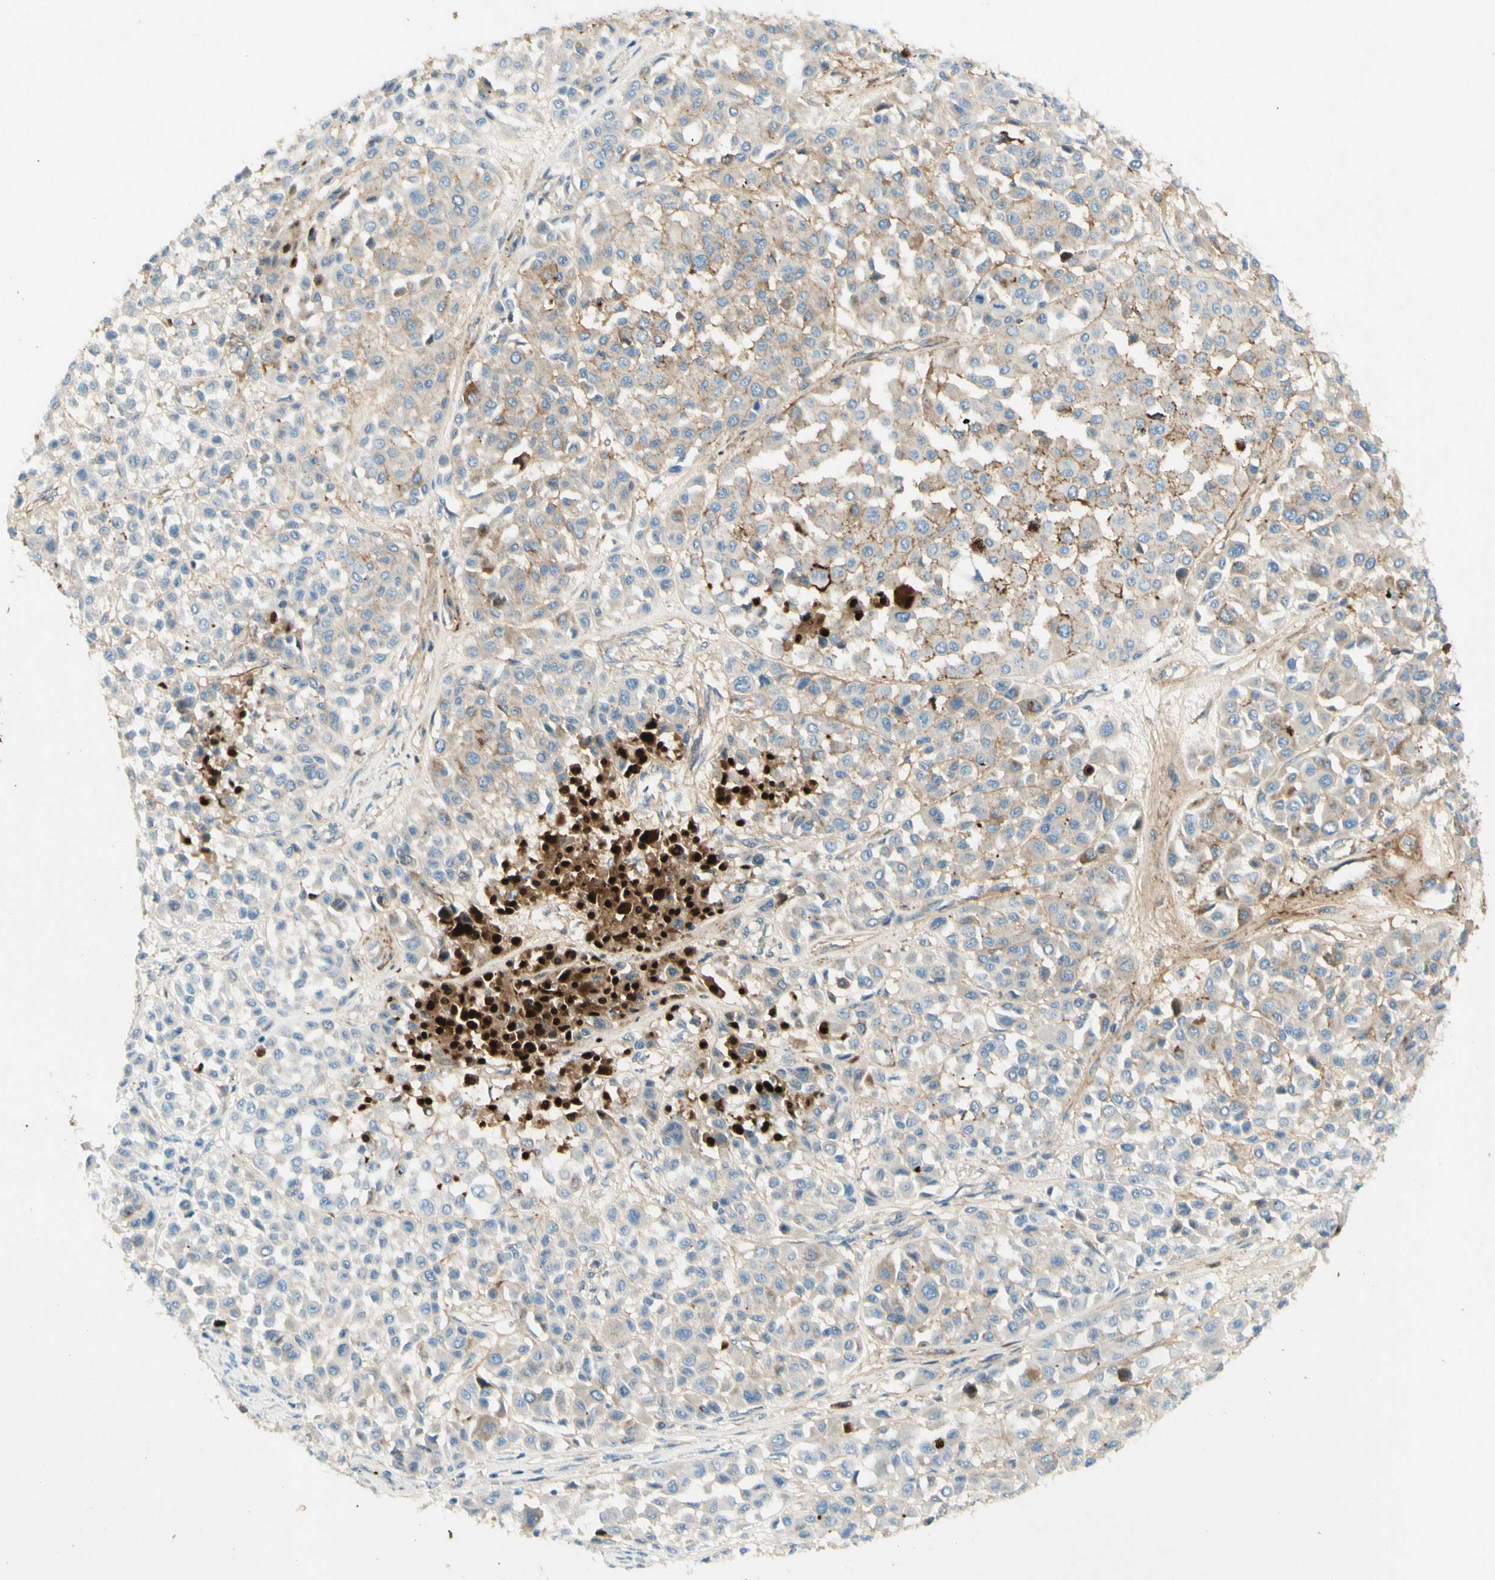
{"staining": {"intensity": "weak", "quantity": ">75%", "location": "cytoplasmic/membranous"}, "tissue": "melanoma", "cell_type": "Tumor cells", "image_type": "cancer", "snomed": [{"axis": "morphology", "description": "Malignant melanoma, Metastatic site"}, {"axis": "topography", "description": "Soft tissue"}], "caption": "This photomicrograph exhibits IHC staining of human melanoma, with low weak cytoplasmic/membranous expression in approximately >75% of tumor cells.", "gene": "GDF15", "patient": {"sex": "male", "age": 41}}